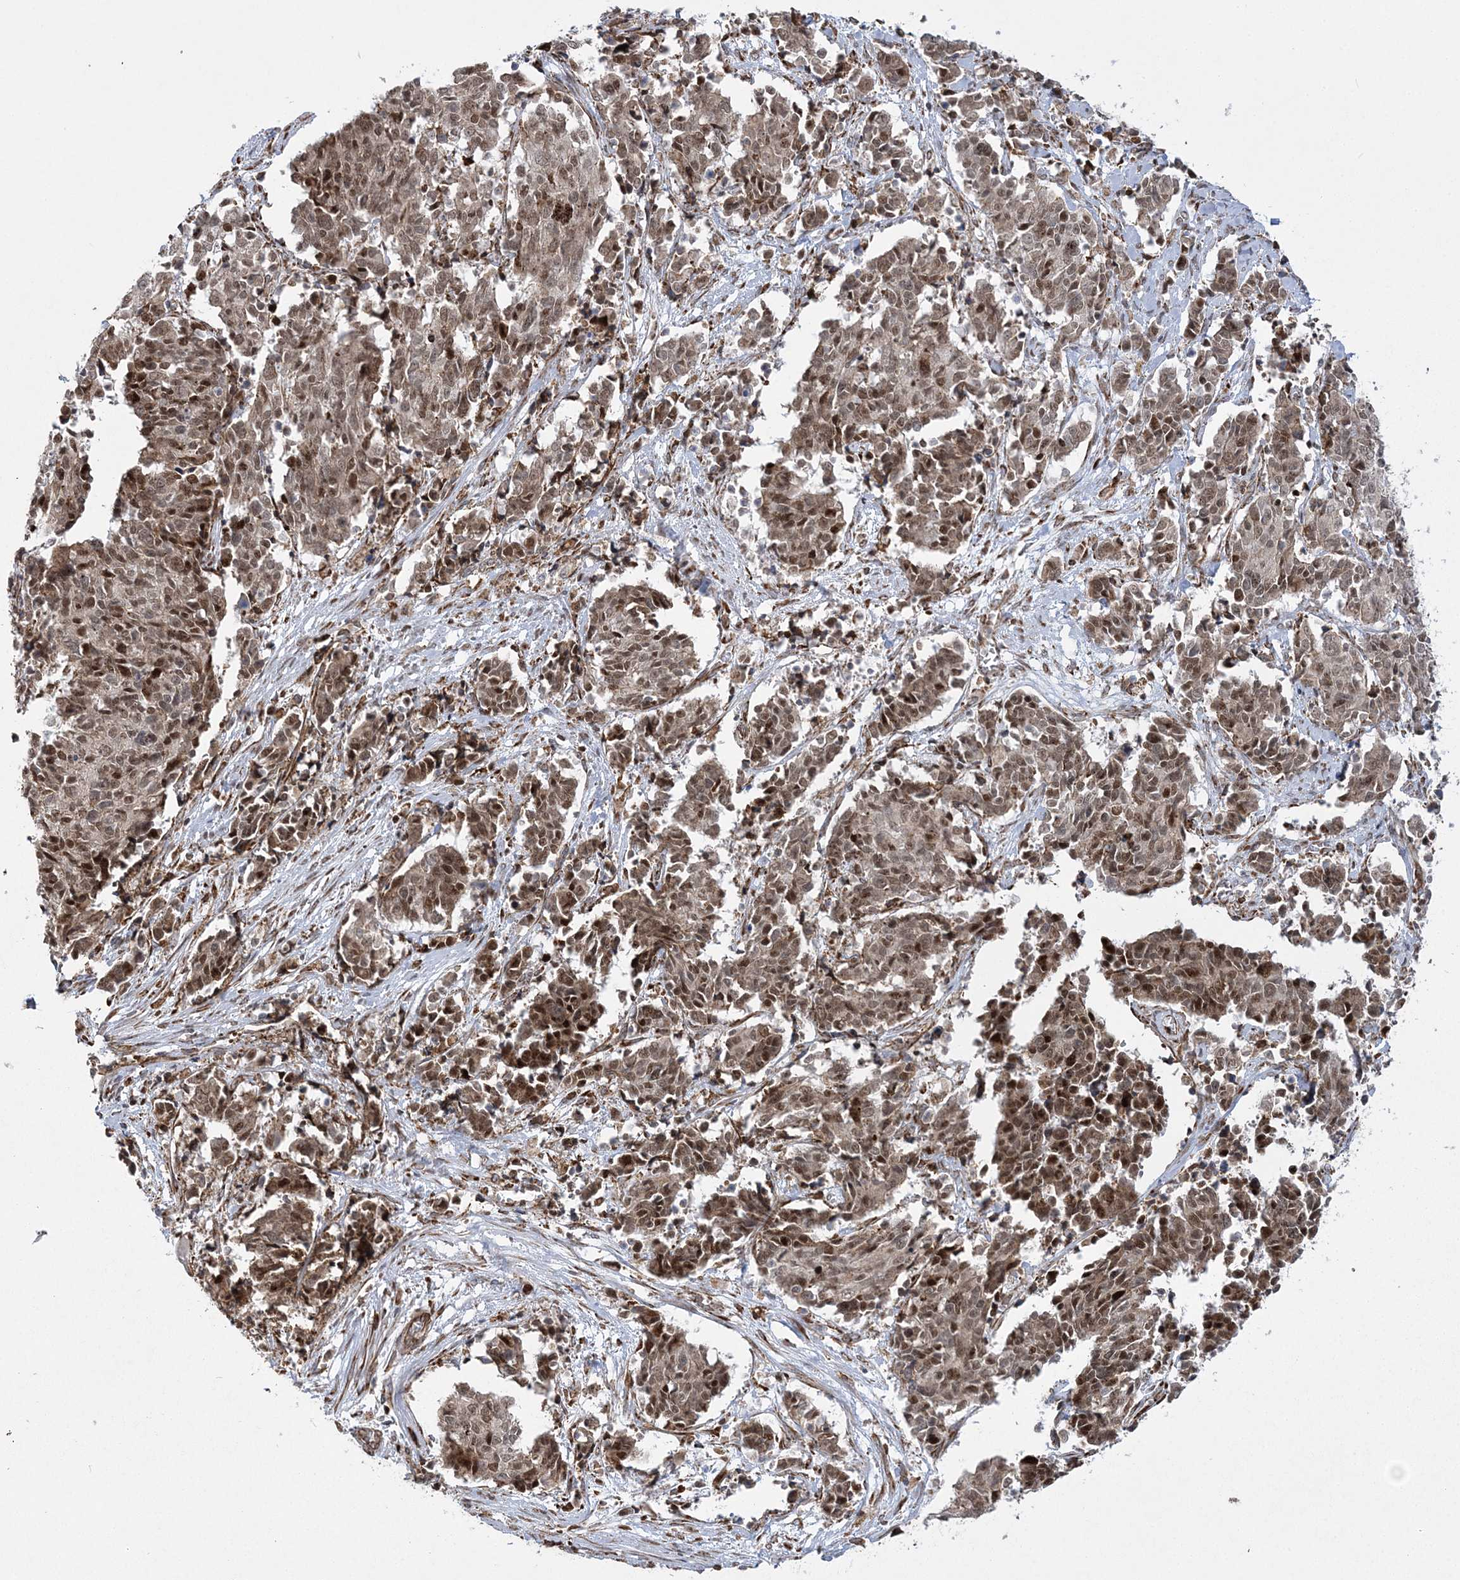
{"staining": {"intensity": "moderate", "quantity": ">75%", "location": "cytoplasmic/membranous,nuclear"}, "tissue": "cervical cancer", "cell_type": "Tumor cells", "image_type": "cancer", "snomed": [{"axis": "morphology", "description": "Normal tissue, NOS"}, {"axis": "morphology", "description": "Squamous cell carcinoma, NOS"}, {"axis": "topography", "description": "Cervix"}], "caption": "Human cervical cancer stained for a protein (brown) demonstrates moderate cytoplasmic/membranous and nuclear positive expression in approximately >75% of tumor cells.", "gene": "EFCAB12", "patient": {"sex": "female", "age": 35}}